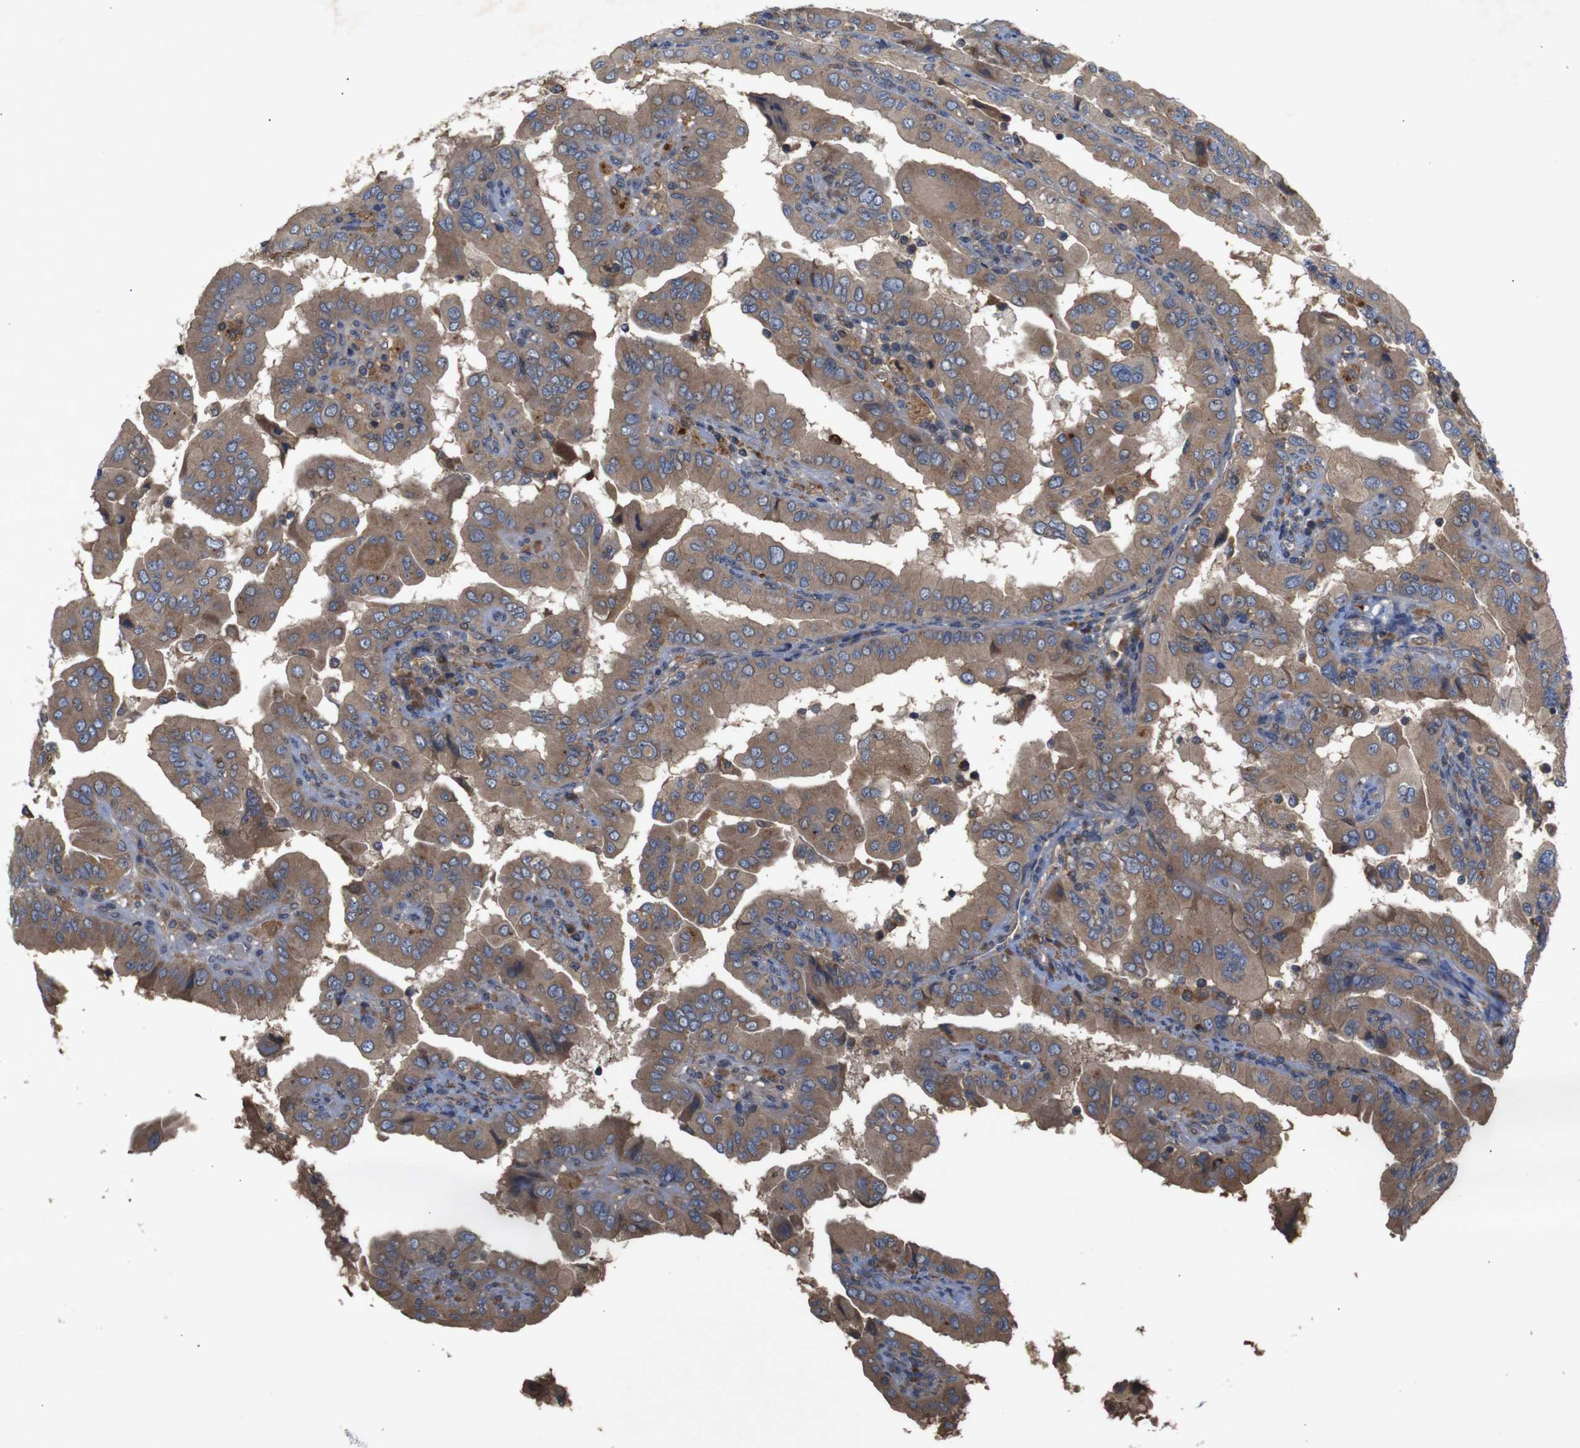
{"staining": {"intensity": "moderate", "quantity": ">75%", "location": "cytoplasmic/membranous"}, "tissue": "thyroid cancer", "cell_type": "Tumor cells", "image_type": "cancer", "snomed": [{"axis": "morphology", "description": "Papillary adenocarcinoma, NOS"}, {"axis": "topography", "description": "Thyroid gland"}], "caption": "The histopathology image displays a brown stain indicating the presence of a protein in the cytoplasmic/membranous of tumor cells in thyroid papillary adenocarcinoma.", "gene": "PTPN1", "patient": {"sex": "male", "age": 33}}